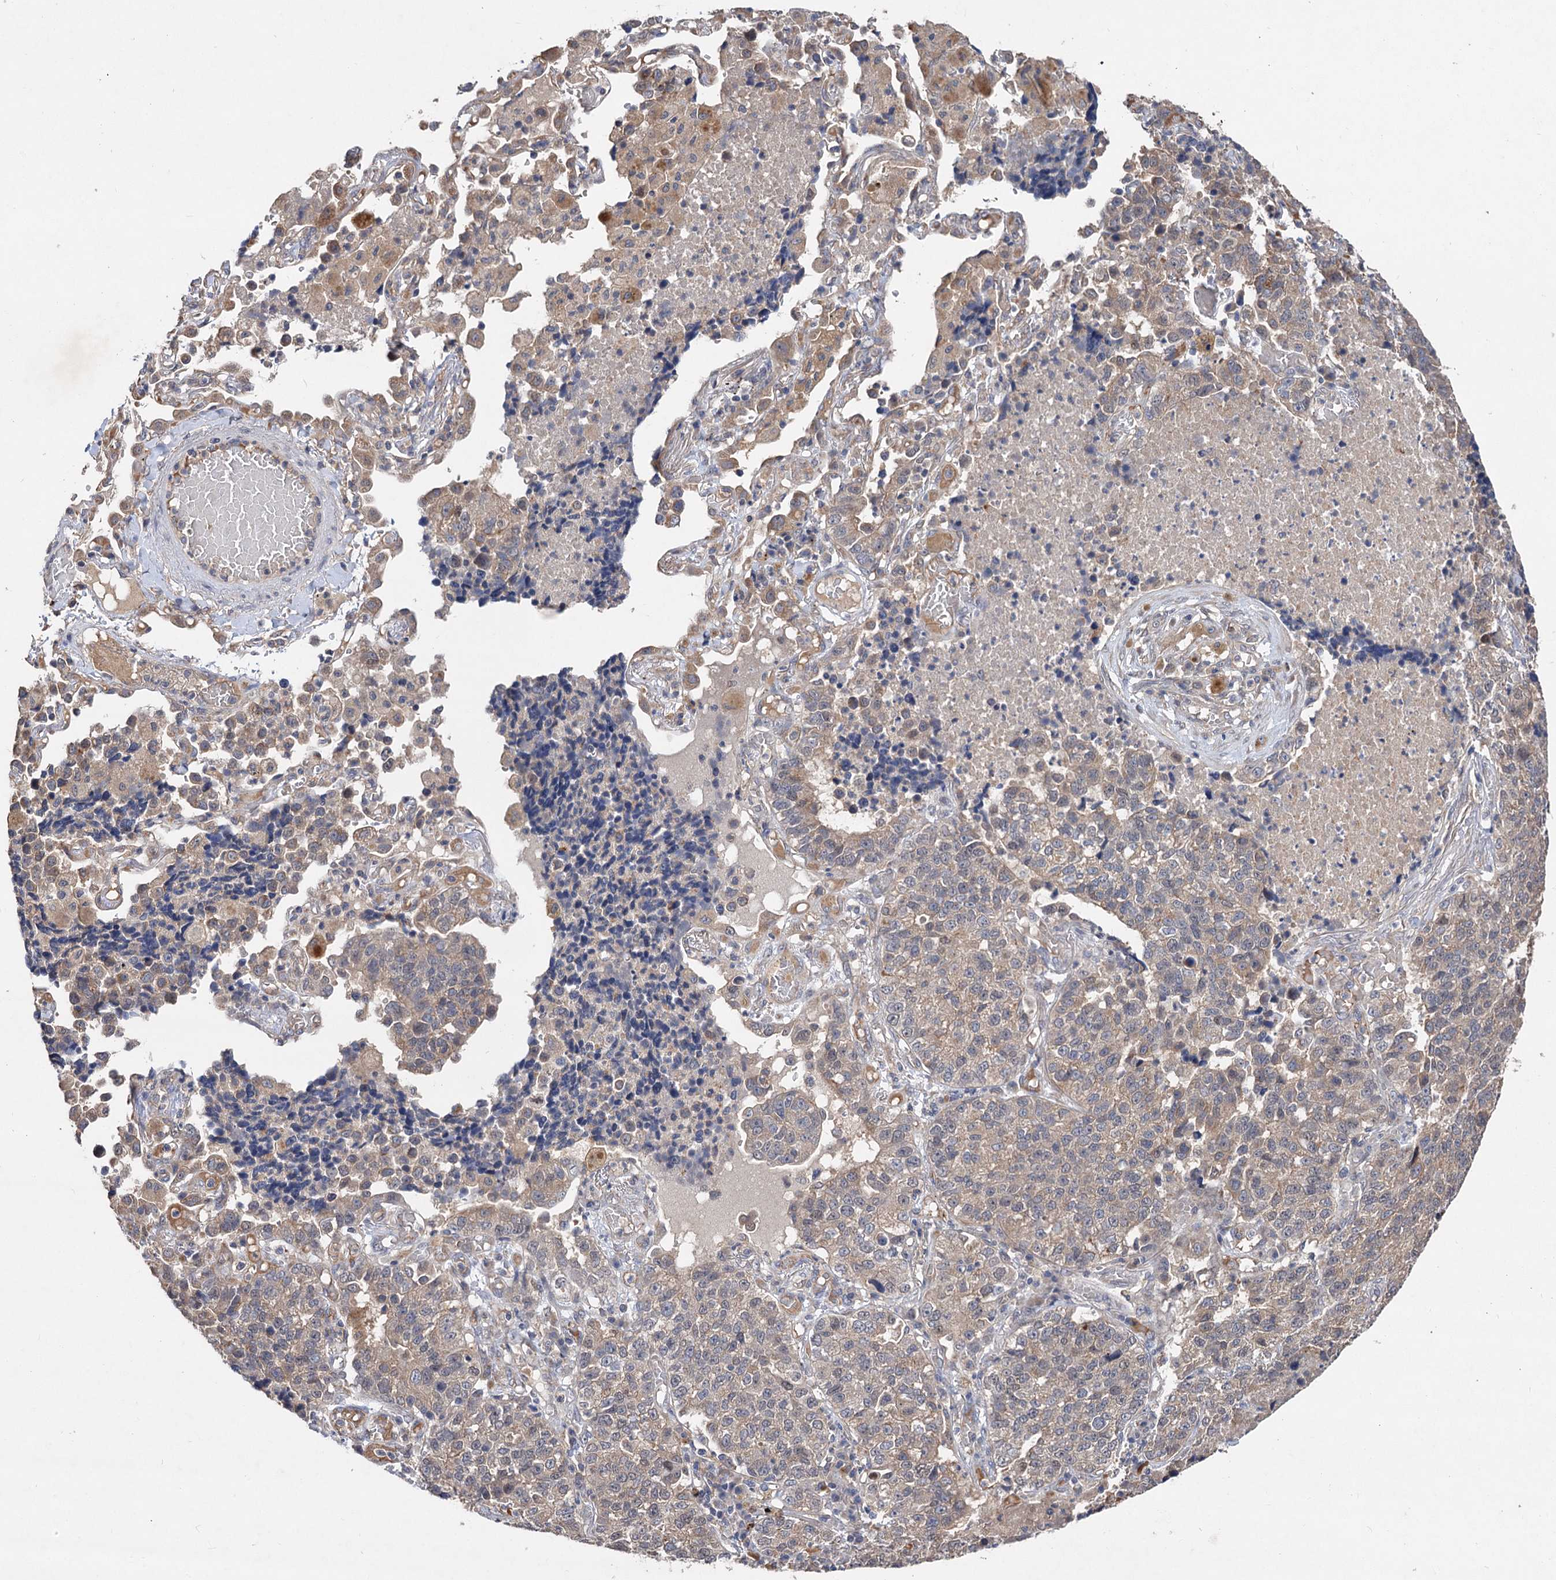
{"staining": {"intensity": "weak", "quantity": "25%-75%", "location": "cytoplasmic/membranous"}, "tissue": "lung cancer", "cell_type": "Tumor cells", "image_type": "cancer", "snomed": [{"axis": "morphology", "description": "Adenocarcinoma, NOS"}, {"axis": "topography", "description": "Lung"}], "caption": "High-power microscopy captured an immunohistochemistry micrograph of lung cancer, revealing weak cytoplasmic/membranous staining in about 25%-75% of tumor cells.", "gene": "NUDCD2", "patient": {"sex": "male", "age": 49}}